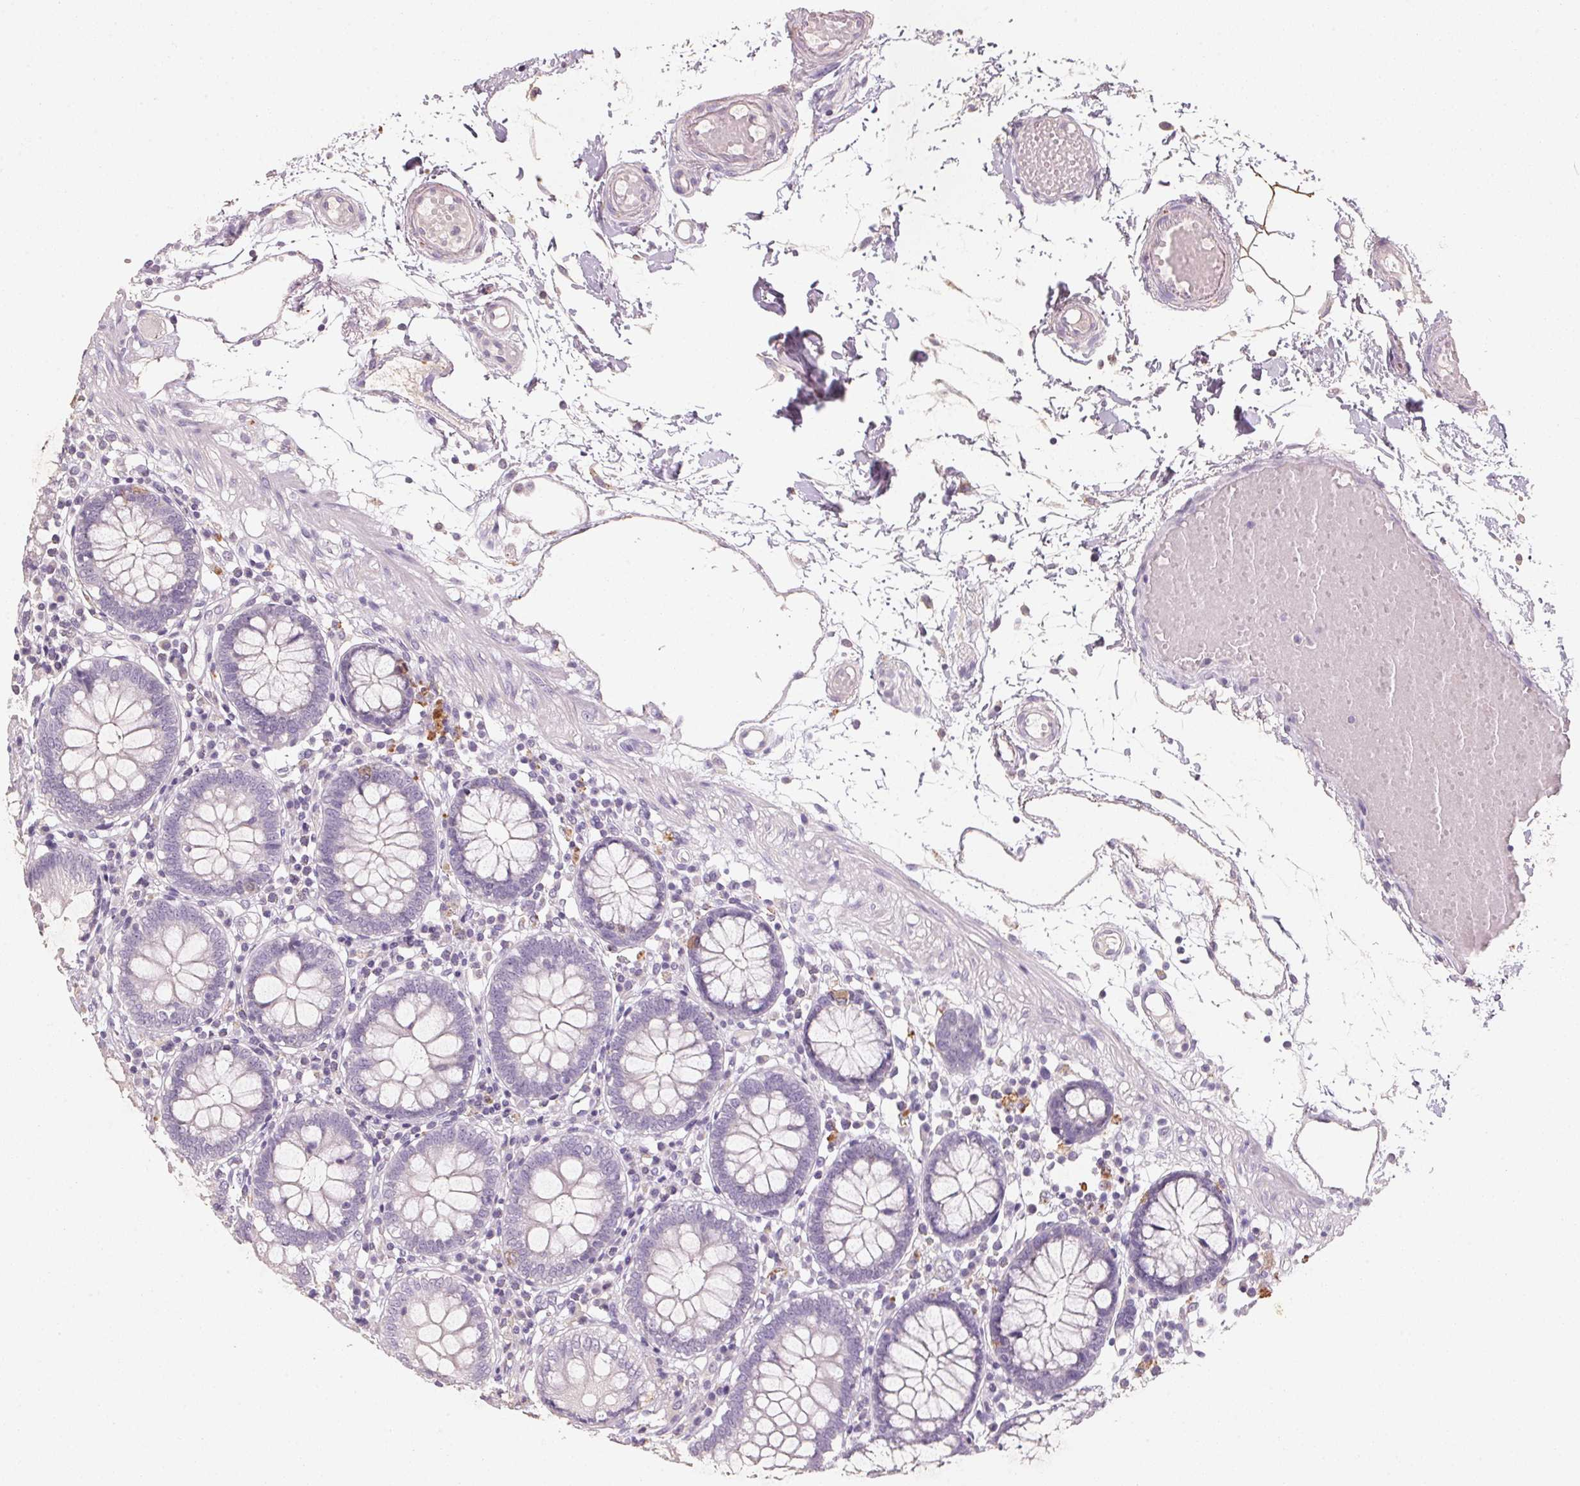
{"staining": {"intensity": "negative", "quantity": "none", "location": "none"}, "tissue": "colon", "cell_type": "Endothelial cells", "image_type": "normal", "snomed": [{"axis": "morphology", "description": "Normal tissue, NOS"}, {"axis": "morphology", "description": "Adenocarcinoma, NOS"}, {"axis": "topography", "description": "Colon"}], "caption": "Colon stained for a protein using immunohistochemistry shows no expression endothelial cells.", "gene": "CXCL5", "patient": {"sex": "male", "age": 83}}